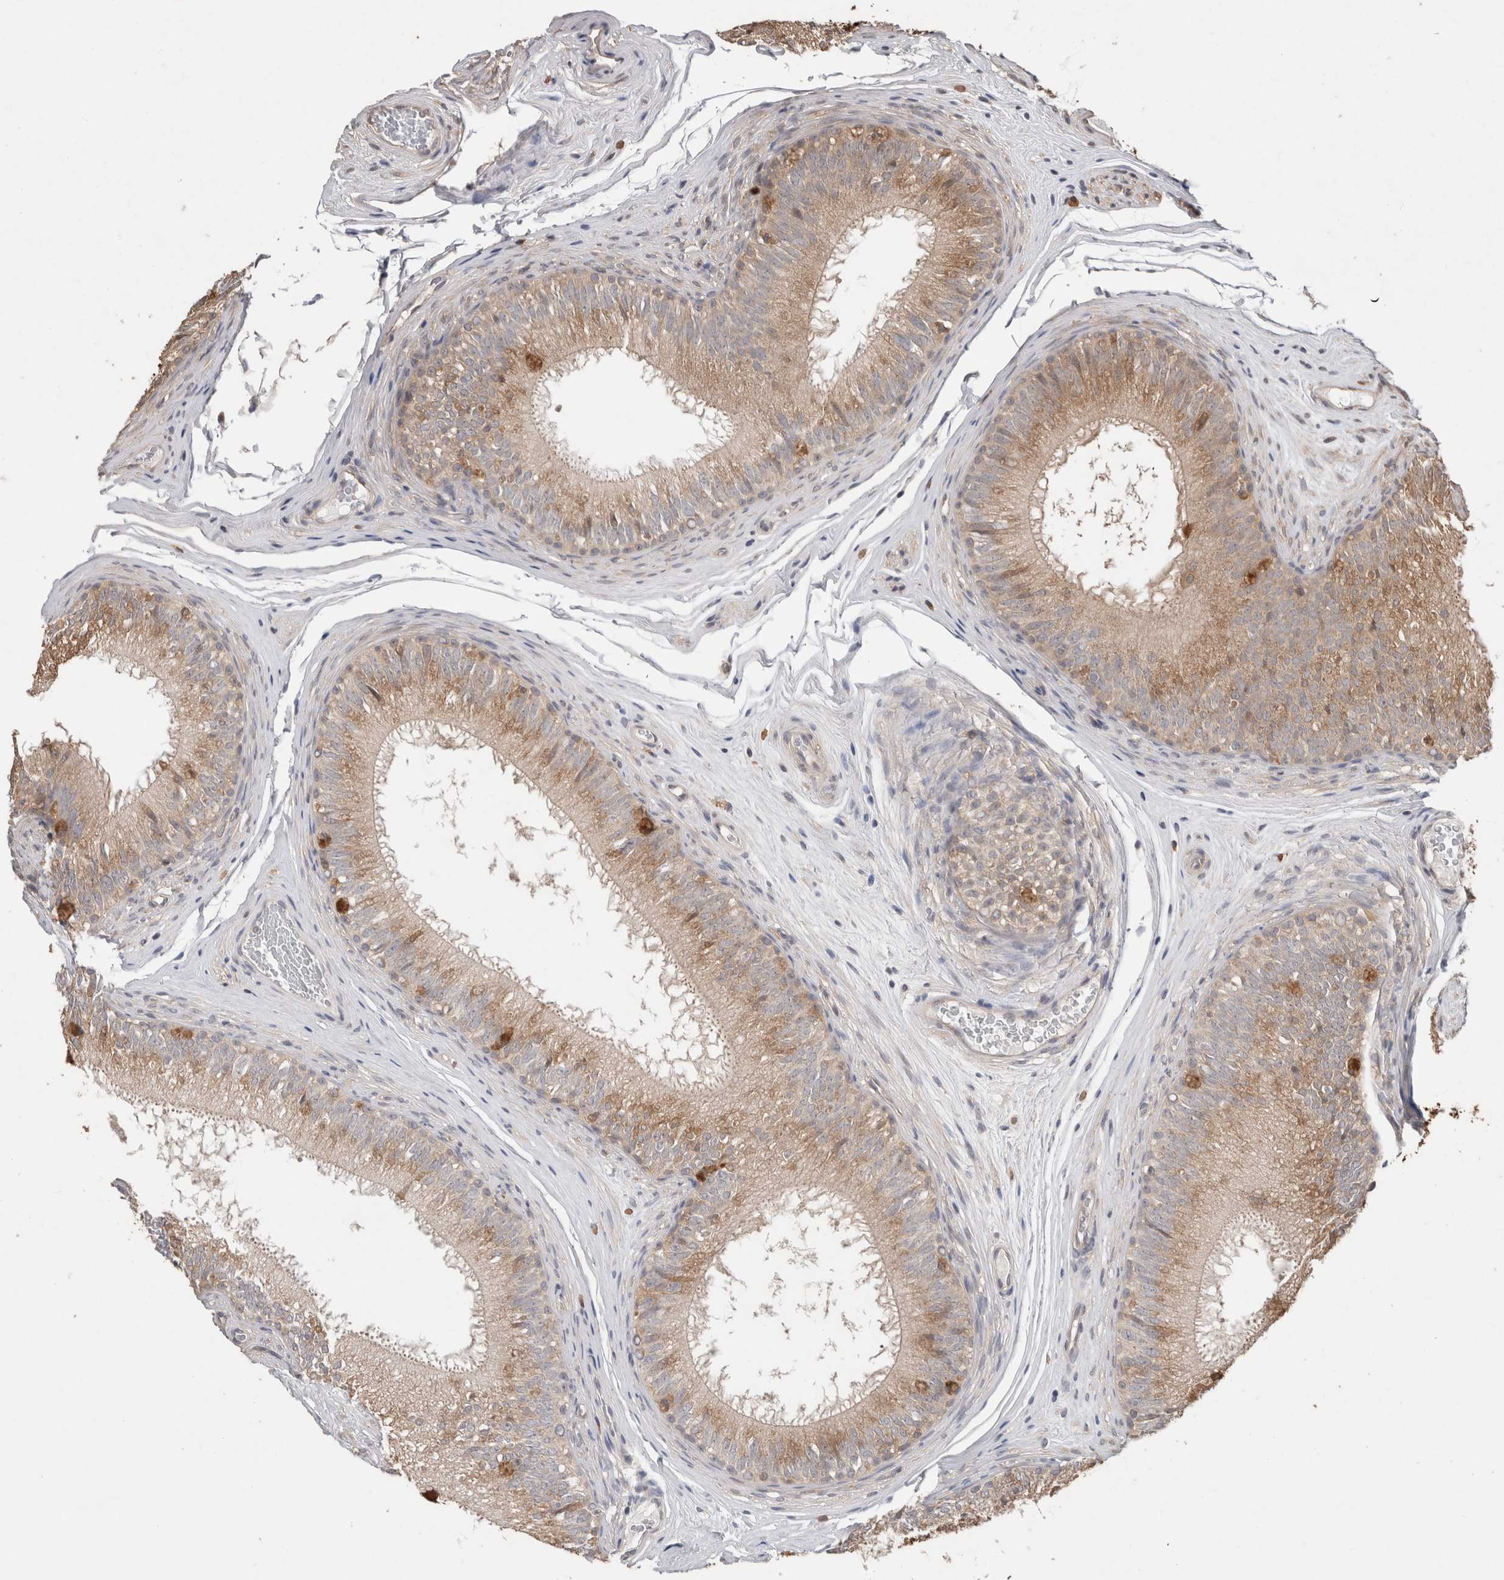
{"staining": {"intensity": "weak", "quantity": ">75%", "location": "cytoplasmic/membranous"}, "tissue": "epididymis", "cell_type": "Glandular cells", "image_type": "normal", "snomed": [{"axis": "morphology", "description": "Normal tissue, NOS"}, {"axis": "topography", "description": "Epididymis"}], "caption": "A histopathology image showing weak cytoplasmic/membranous positivity in approximately >75% of glandular cells in benign epididymis, as visualized by brown immunohistochemical staining.", "gene": "TRIM5", "patient": {"sex": "male", "age": 32}}